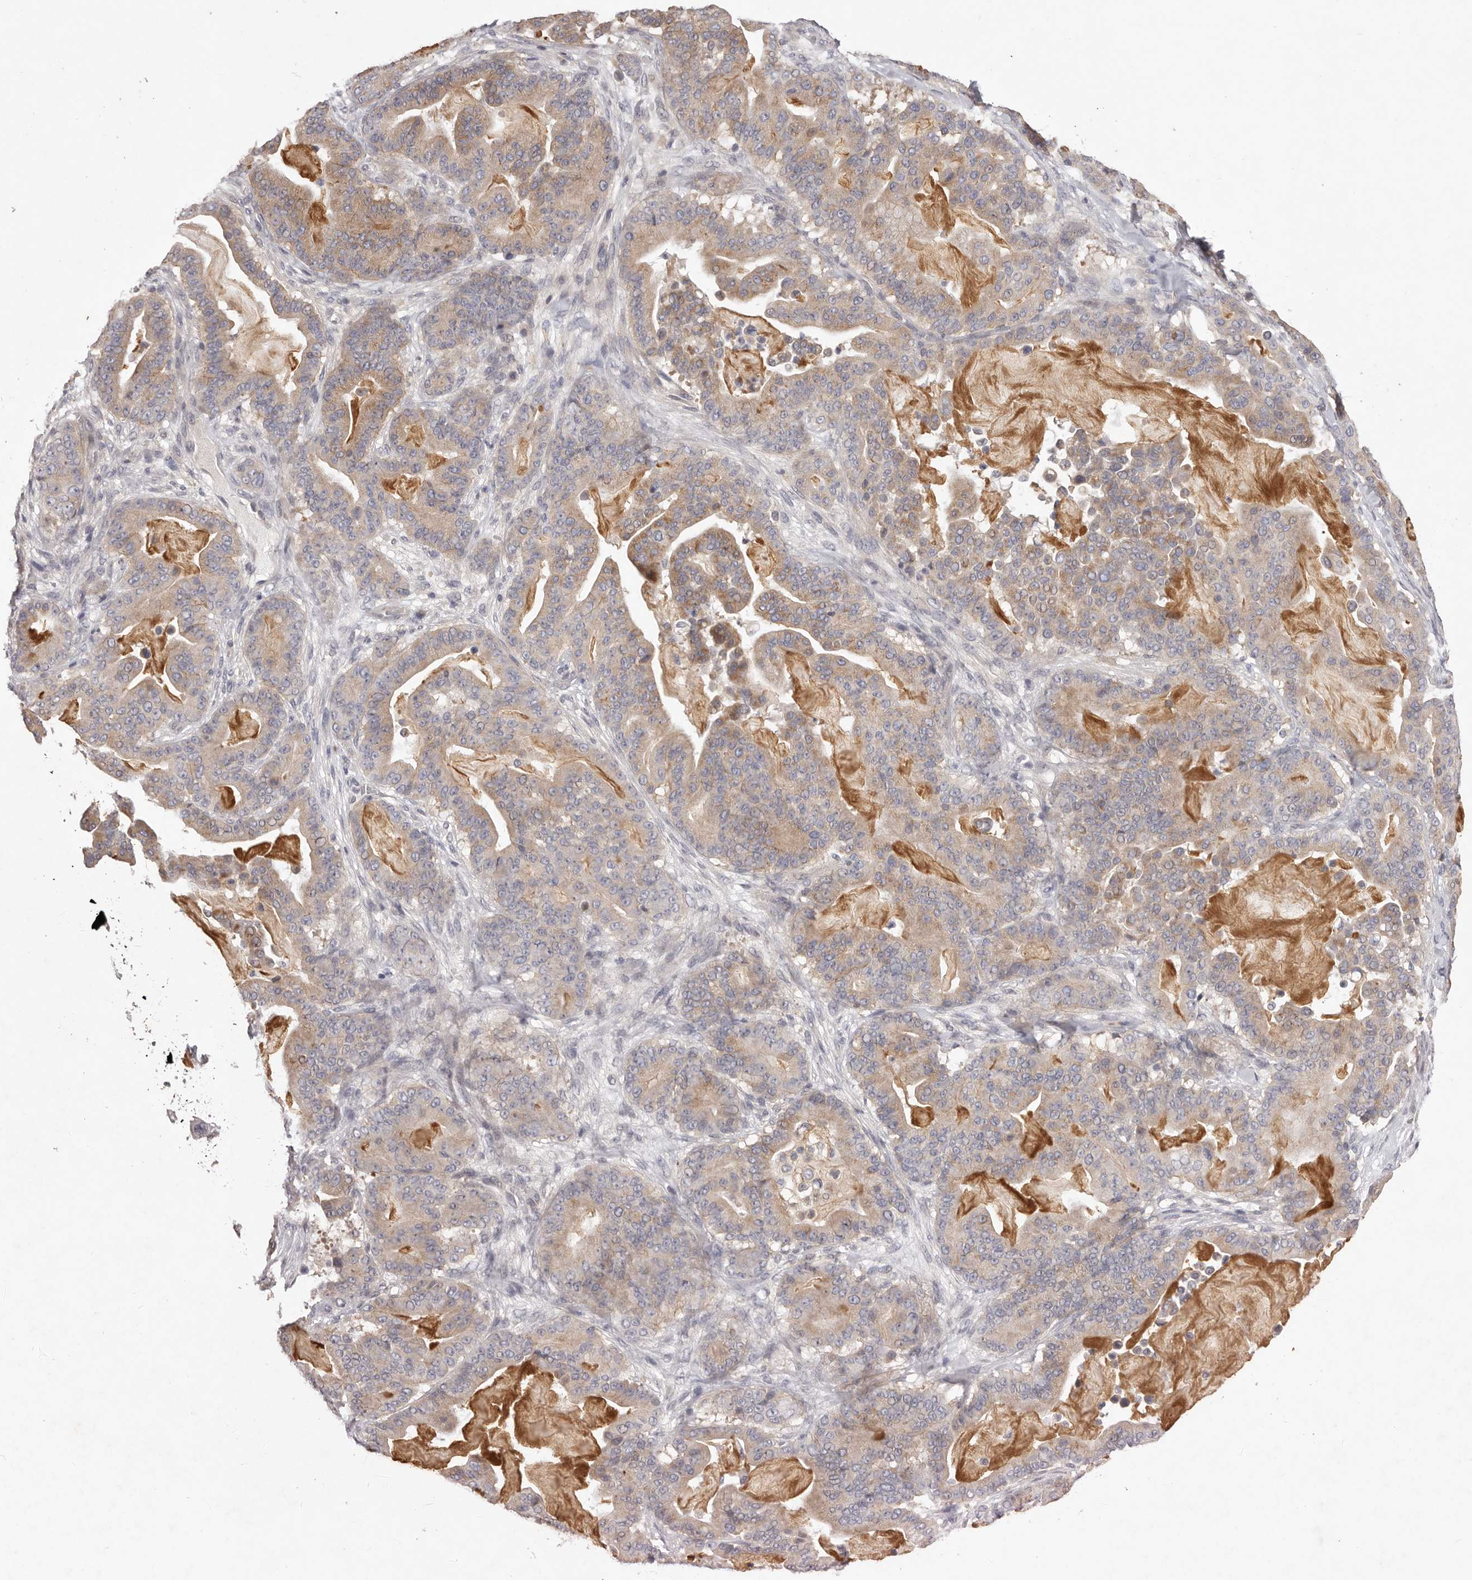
{"staining": {"intensity": "weak", "quantity": ">75%", "location": "cytoplasmic/membranous"}, "tissue": "pancreatic cancer", "cell_type": "Tumor cells", "image_type": "cancer", "snomed": [{"axis": "morphology", "description": "Adenocarcinoma, NOS"}, {"axis": "topography", "description": "Pancreas"}], "caption": "Human adenocarcinoma (pancreatic) stained with a brown dye shows weak cytoplasmic/membranous positive staining in about >75% of tumor cells.", "gene": "GARNL3", "patient": {"sex": "male", "age": 63}}